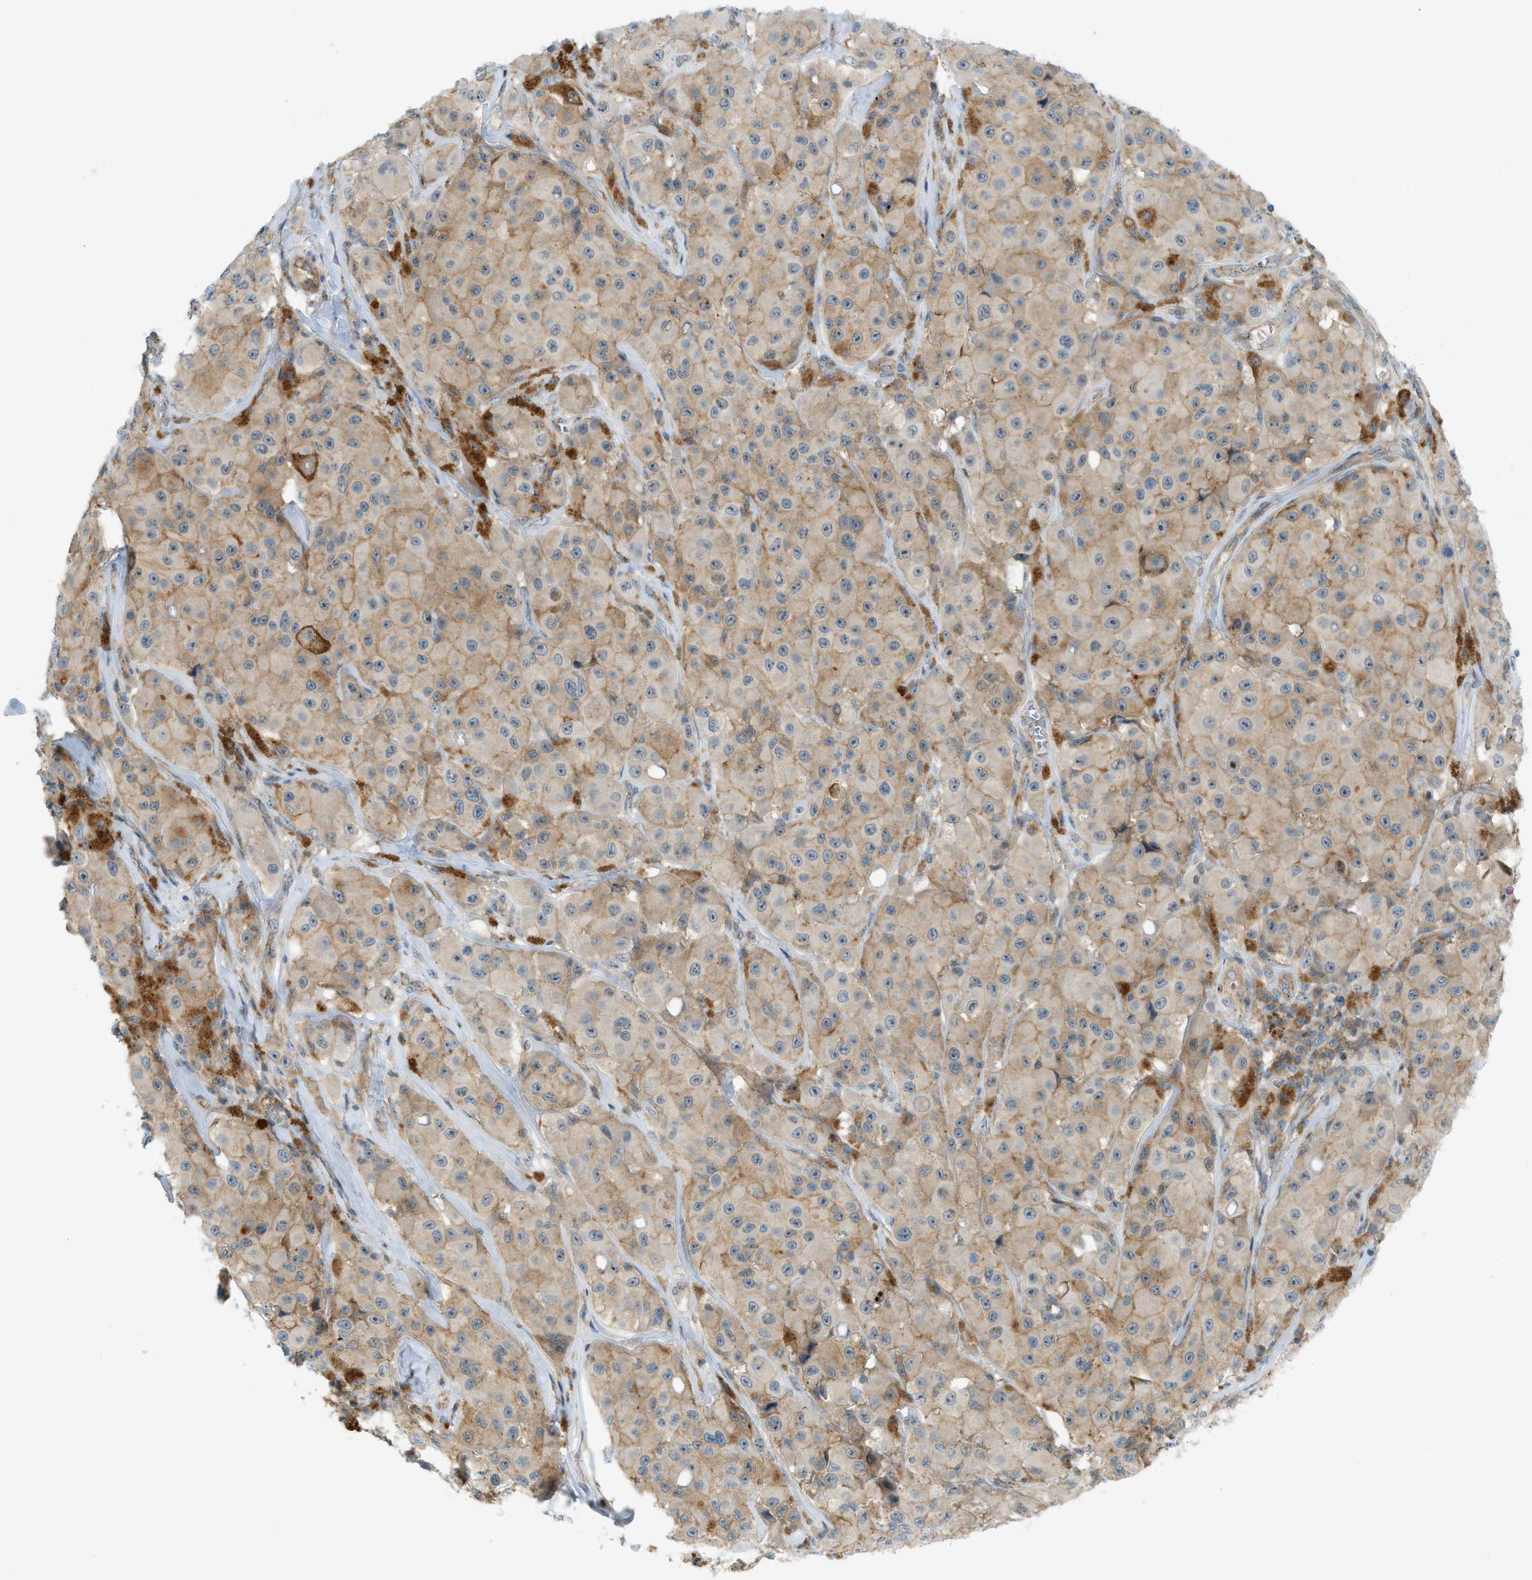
{"staining": {"intensity": "weak", "quantity": "25%-75%", "location": "cytoplasmic/membranous"}, "tissue": "melanoma", "cell_type": "Tumor cells", "image_type": "cancer", "snomed": [{"axis": "morphology", "description": "Malignant melanoma, NOS"}, {"axis": "topography", "description": "Skin"}], "caption": "Brown immunohistochemical staining in human melanoma demonstrates weak cytoplasmic/membranous staining in approximately 25%-75% of tumor cells. (IHC, brightfield microscopy, high magnification).", "gene": "GRK6", "patient": {"sex": "male", "age": 84}}